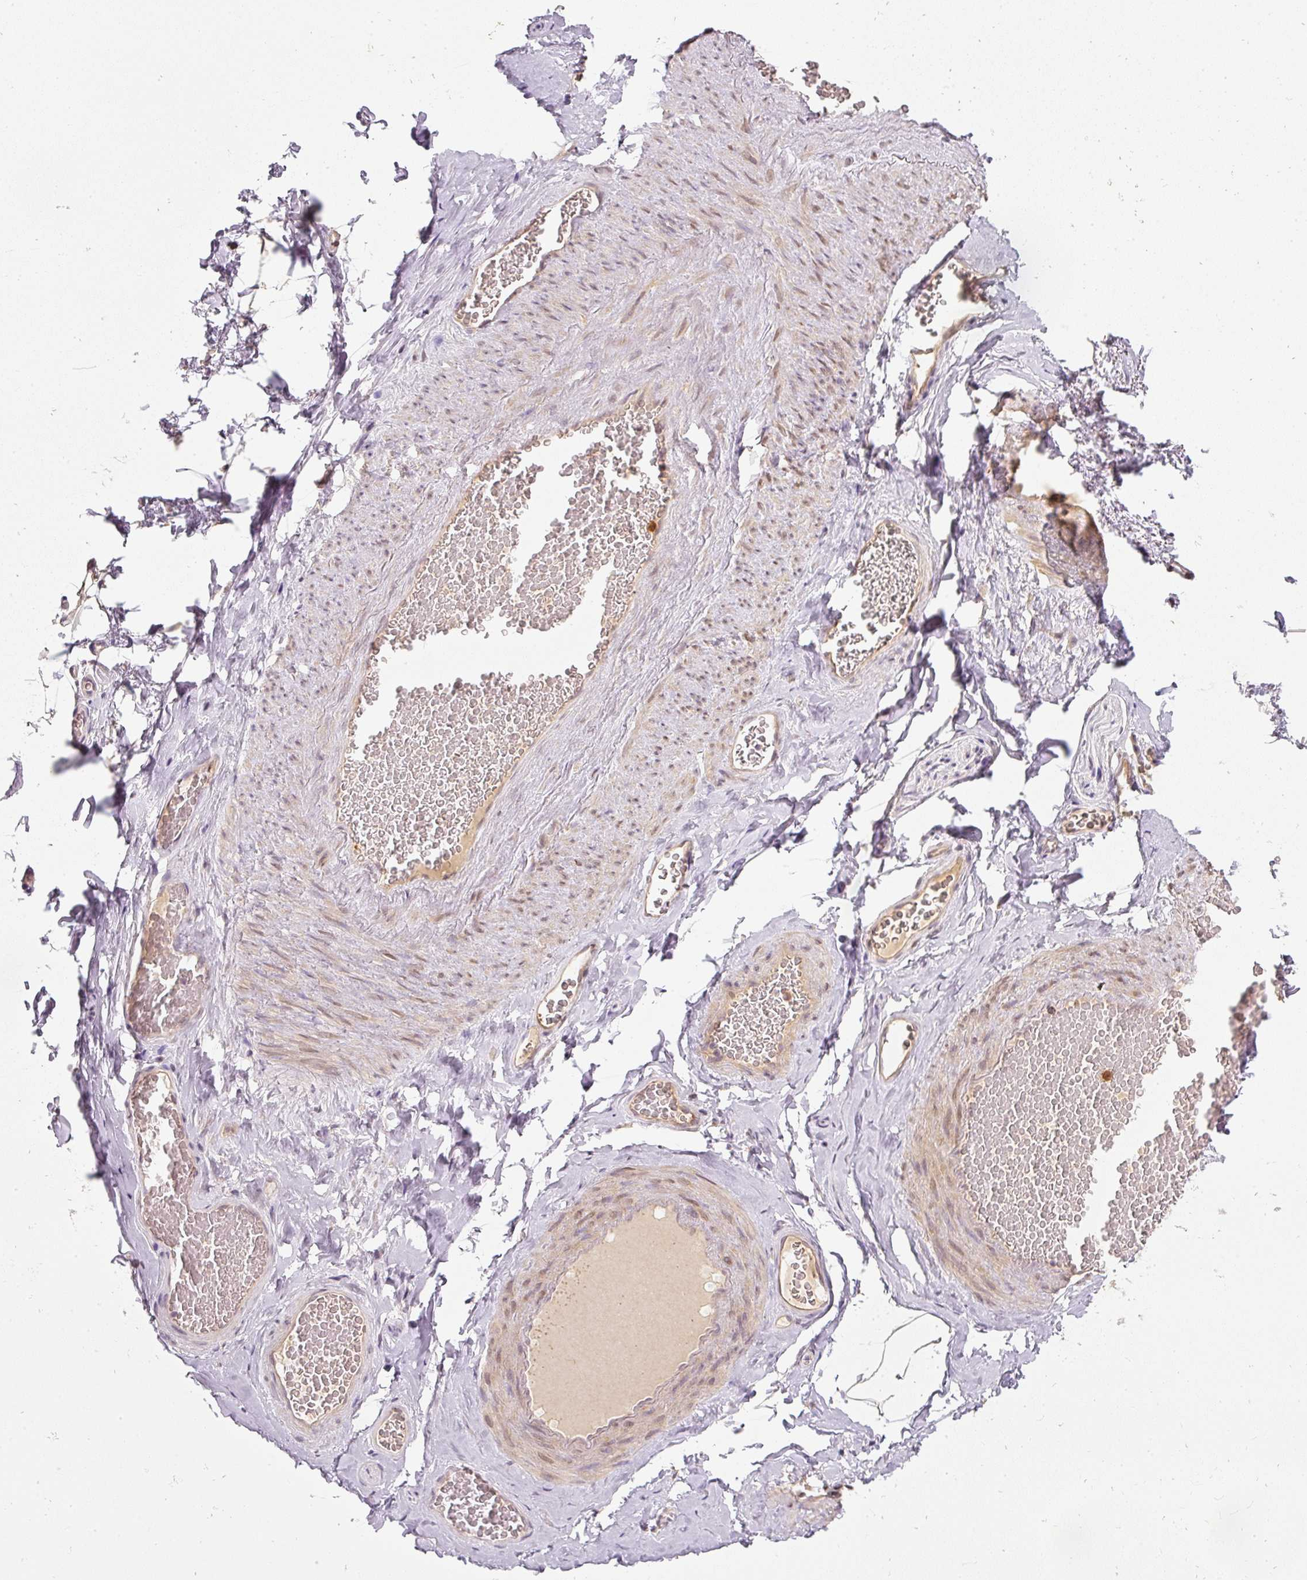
{"staining": {"intensity": "negative", "quantity": "none", "location": "none"}, "tissue": "adipose tissue", "cell_type": "Adipocytes", "image_type": "normal", "snomed": [{"axis": "morphology", "description": "Normal tissue, NOS"}, {"axis": "topography", "description": "Vascular tissue"}, {"axis": "topography", "description": "Peripheral nerve tissue"}], "caption": "Adipocytes show no significant protein staining in benign adipose tissue. (DAB (3,3'-diaminobenzidine) IHC with hematoxylin counter stain).", "gene": "CTTNBP2", "patient": {"sex": "male", "age": 41}}